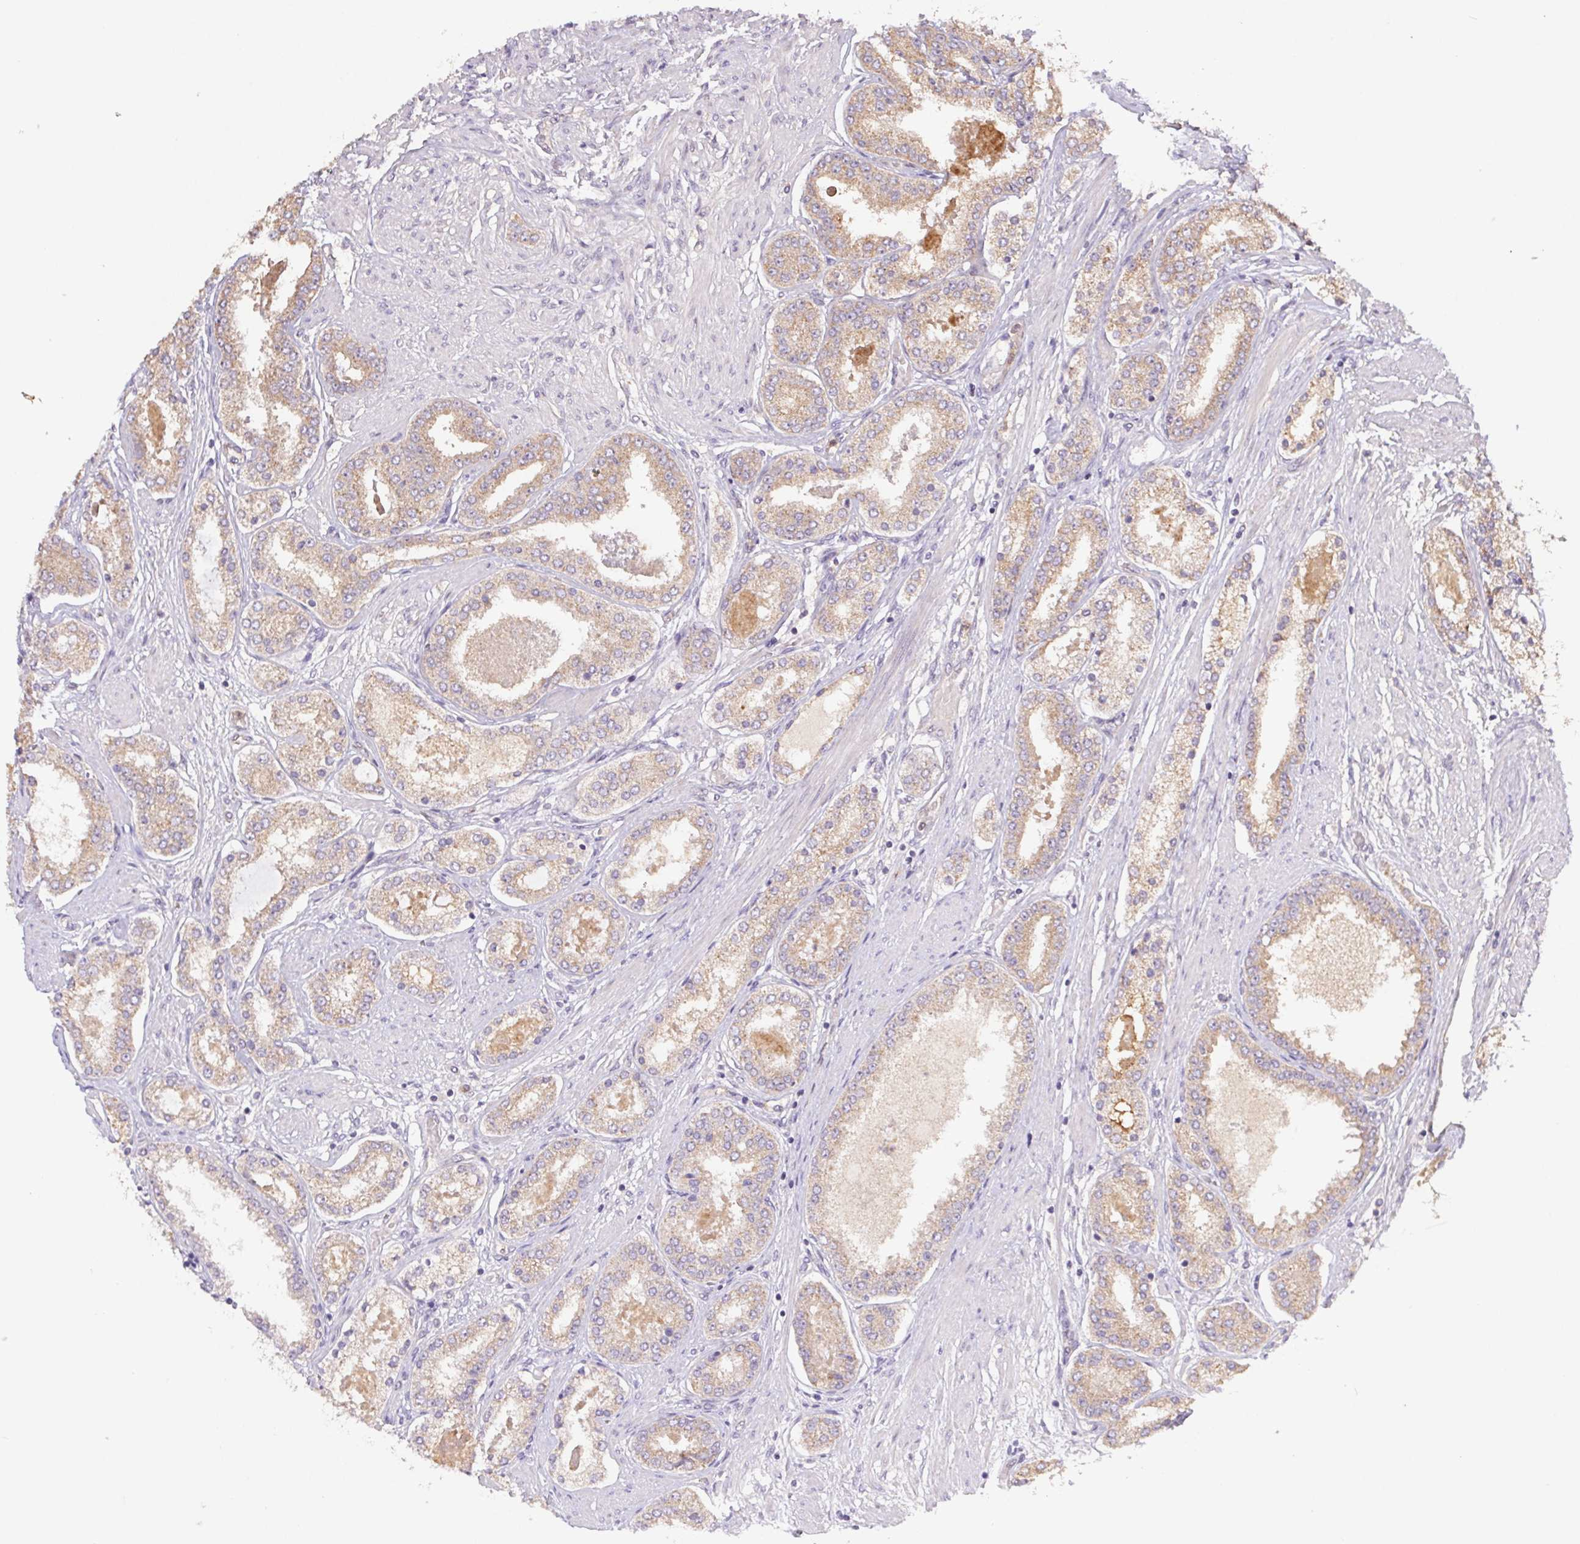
{"staining": {"intensity": "moderate", "quantity": ">75%", "location": "cytoplasmic/membranous"}, "tissue": "prostate cancer", "cell_type": "Tumor cells", "image_type": "cancer", "snomed": [{"axis": "morphology", "description": "Adenocarcinoma, High grade"}, {"axis": "topography", "description": "Prostate"}], "caption": "Immunohistochemistry micrograph of prostate cancer stained for a protein (brown), which exhibits medium levels of moderate cytoplasmic/membranous staining in approximately >75% of tumor cells.", "gene": "RAB11A", "patient": {"sex": "male", "age": 63}}